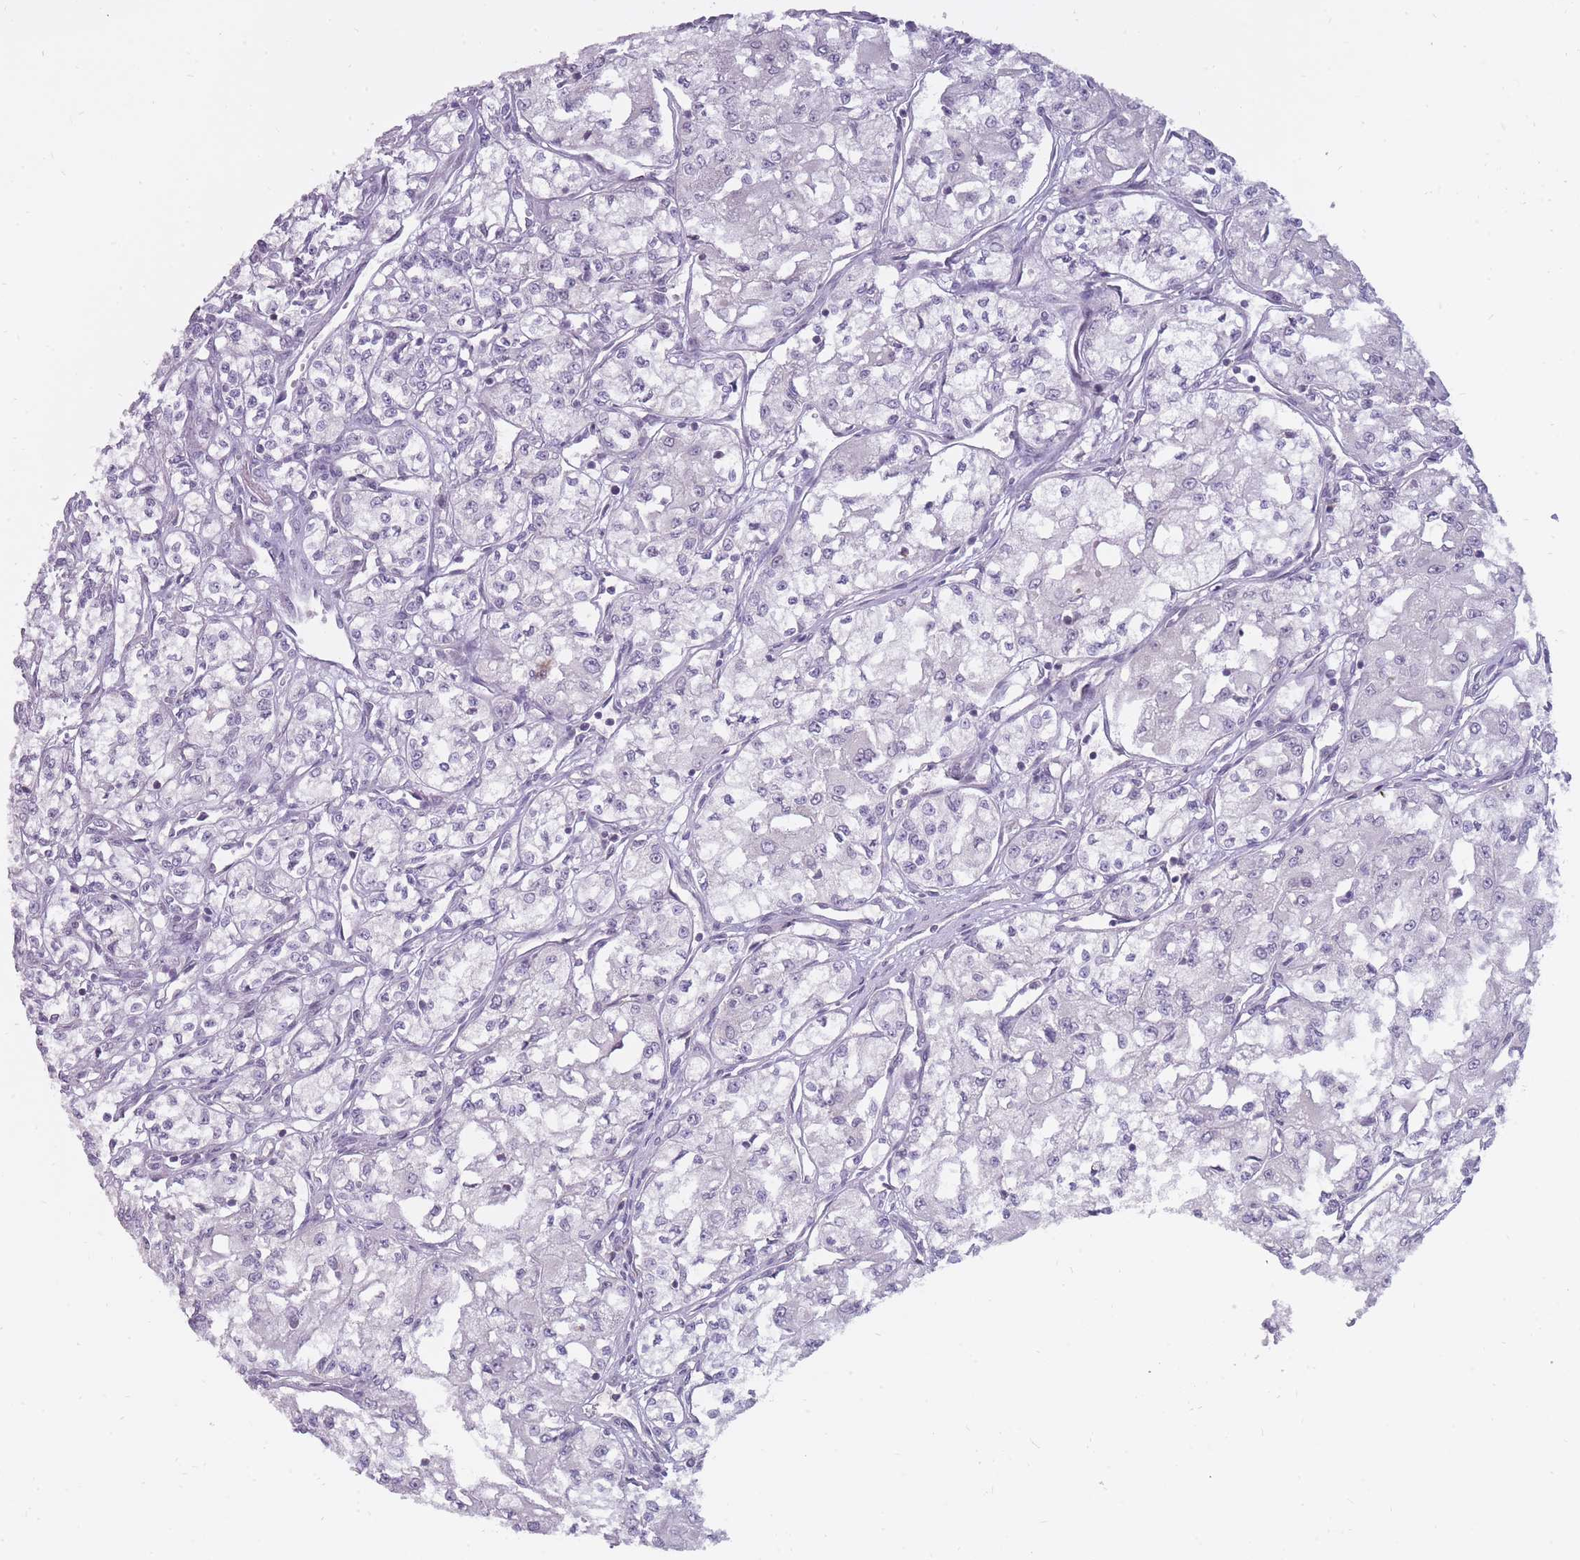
{"staining": {"intensity": "negative", "quantity": "none", "location": "none"}, "tissue": "renal cancer", "cell_type": "Tumor cells", "image_type": "cancer", "snomed": [{"axis": "morphology", "description": "Adenocarcinoma, NOS"}, {"axis": "topography", "description": "Kidney"}], "caption": "Immunohistochemical staining of renal adenocarcinoma exhibits no significant positivity in tumor cells. (DAB immunohistochemistry (IHC), high magnification).", "gene": "POMZP3", "patient": {"sex": "male", "age": 59}}